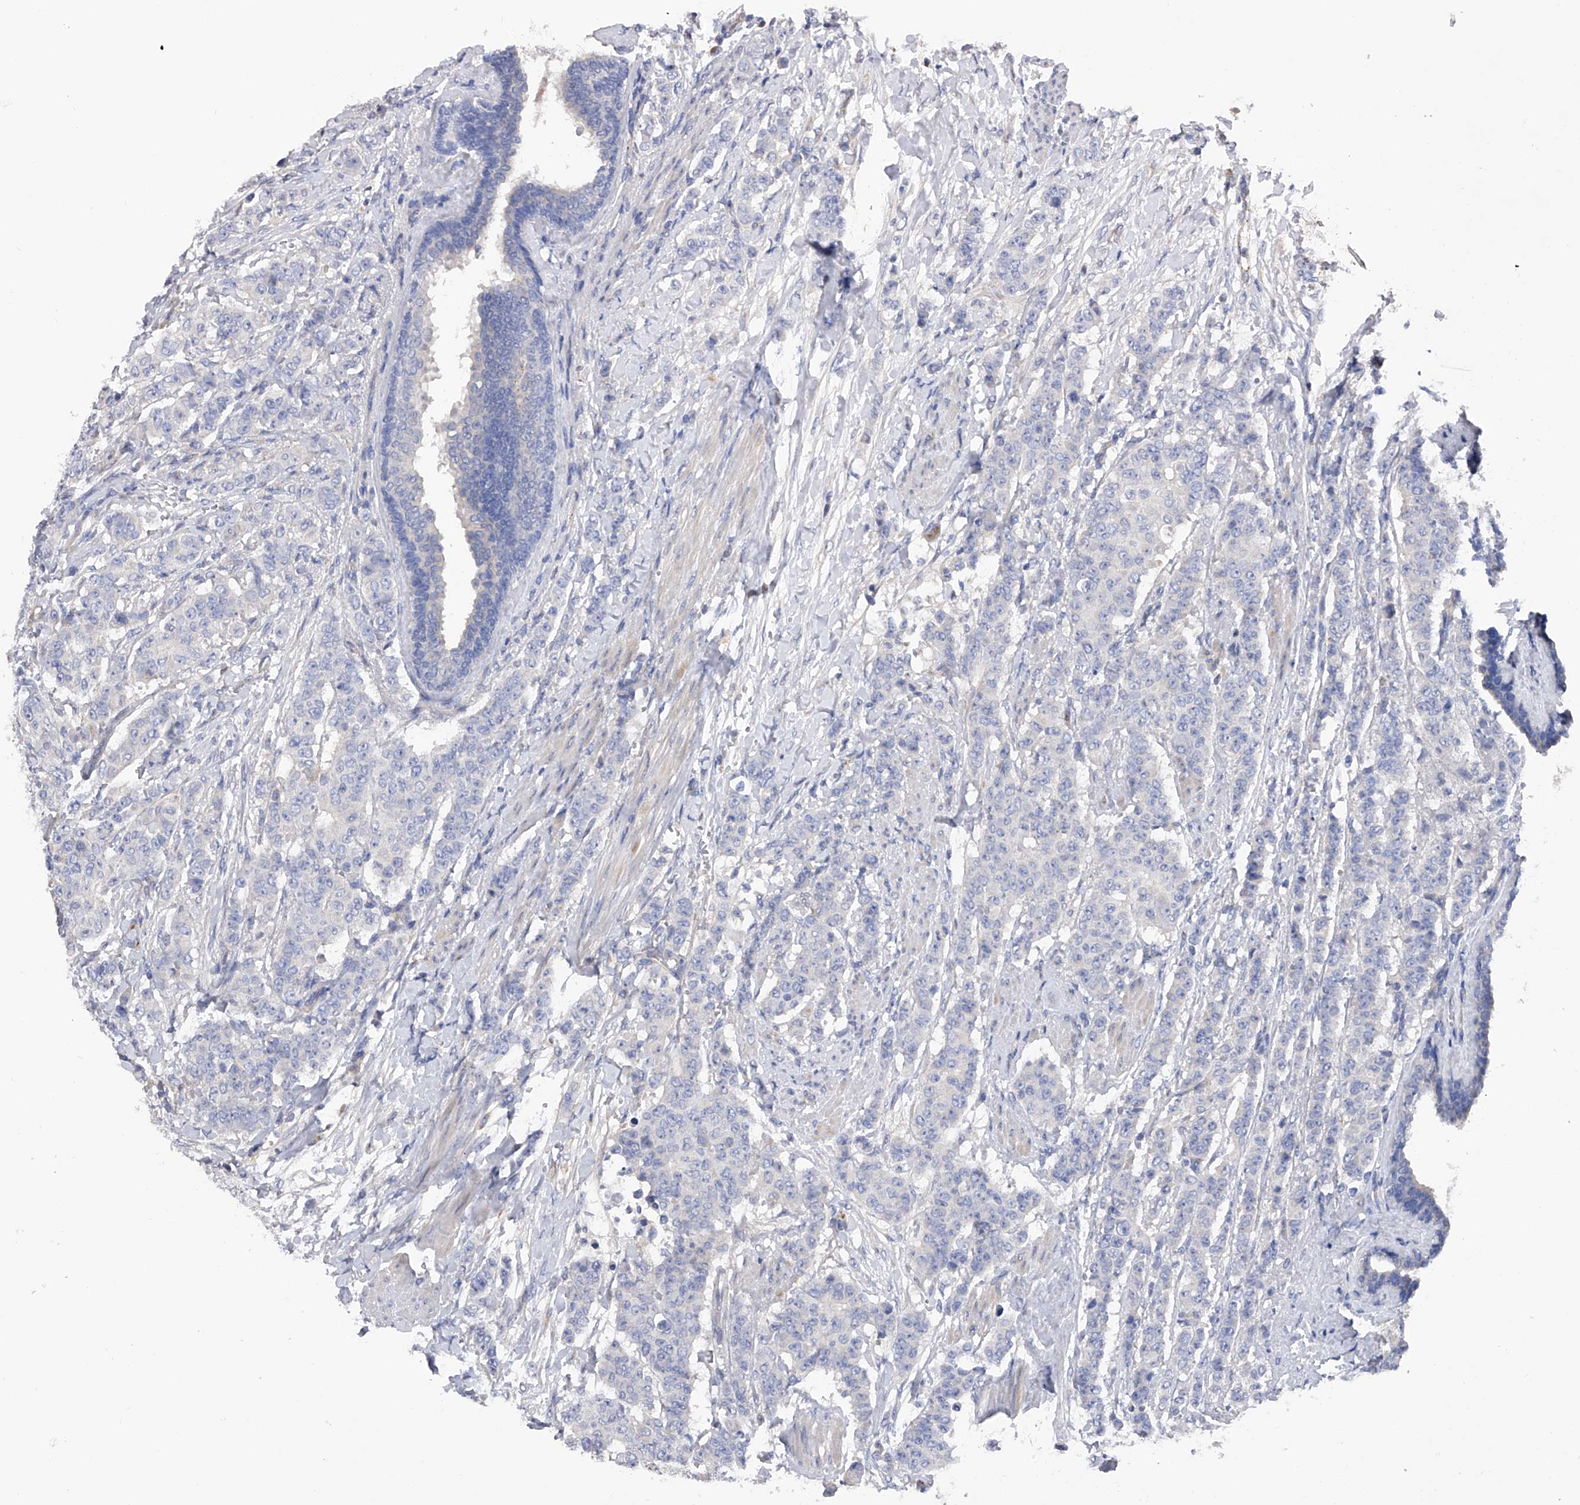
{"staining": {"intensity": "negative", "quantity": "none", "location": "none"}, "tissue": "breast cancer", "cell_type": "Tumor cells", "image_type": "cancer", "snomed": [{"axis": "morphology", "description": "Duct carcinoma"}, {"axis": "topography", "description": "Breast"}], "caption": "A micrograph of breast invasive ductal carcinoma stained for a protein shows no brown staining in tumor cells.", "gene": "RWDD2A", "patient": {"sex": "female", "age": 40}}